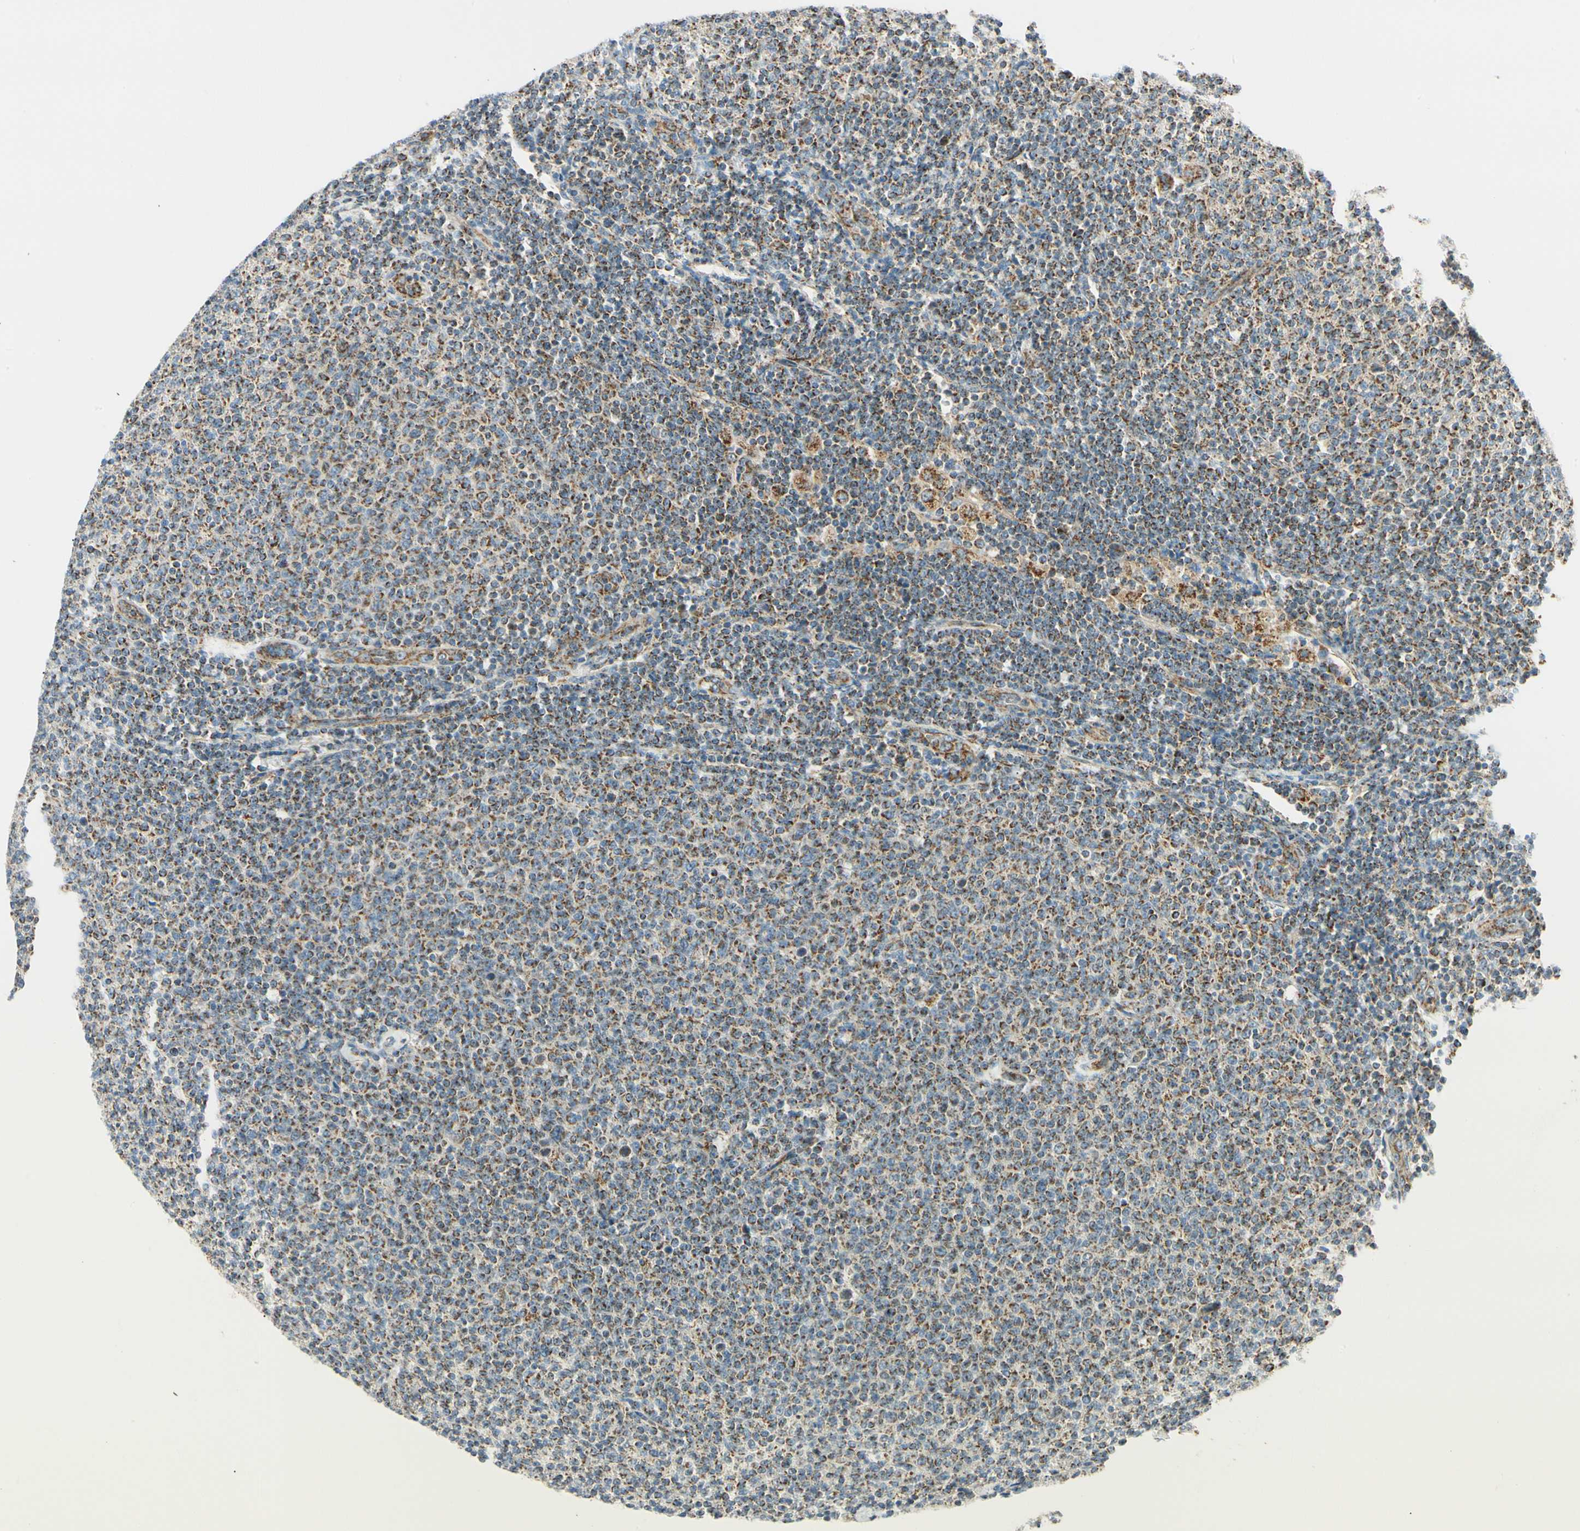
{"staining": {"intensity": "moderate", "quantity": "25%-75%", "location": "cytoplasmic/membranous"}, "tissue": "lymphoma", "cell_type": "Tumor cells", "image_type": "cancer", "snomed": [{"axis": "morphology", "description": "Malignant lymphoma, non-Hodgkin's type, Low grade"}, {"axis": "topography", "description": "Lymph node"}], "caption": "Brown immunohistochemical staining in human lymphoma reveals moderate cytoplasmic/membranous staining in approximately 25%-75% of tumor cells. (DAB (3,3'-diaminobenzidine) = brown stain, brightfield microscopy at high magnification).", "gene": "TBC1D10A", "patient": {"sex": "male", "age": 66}}